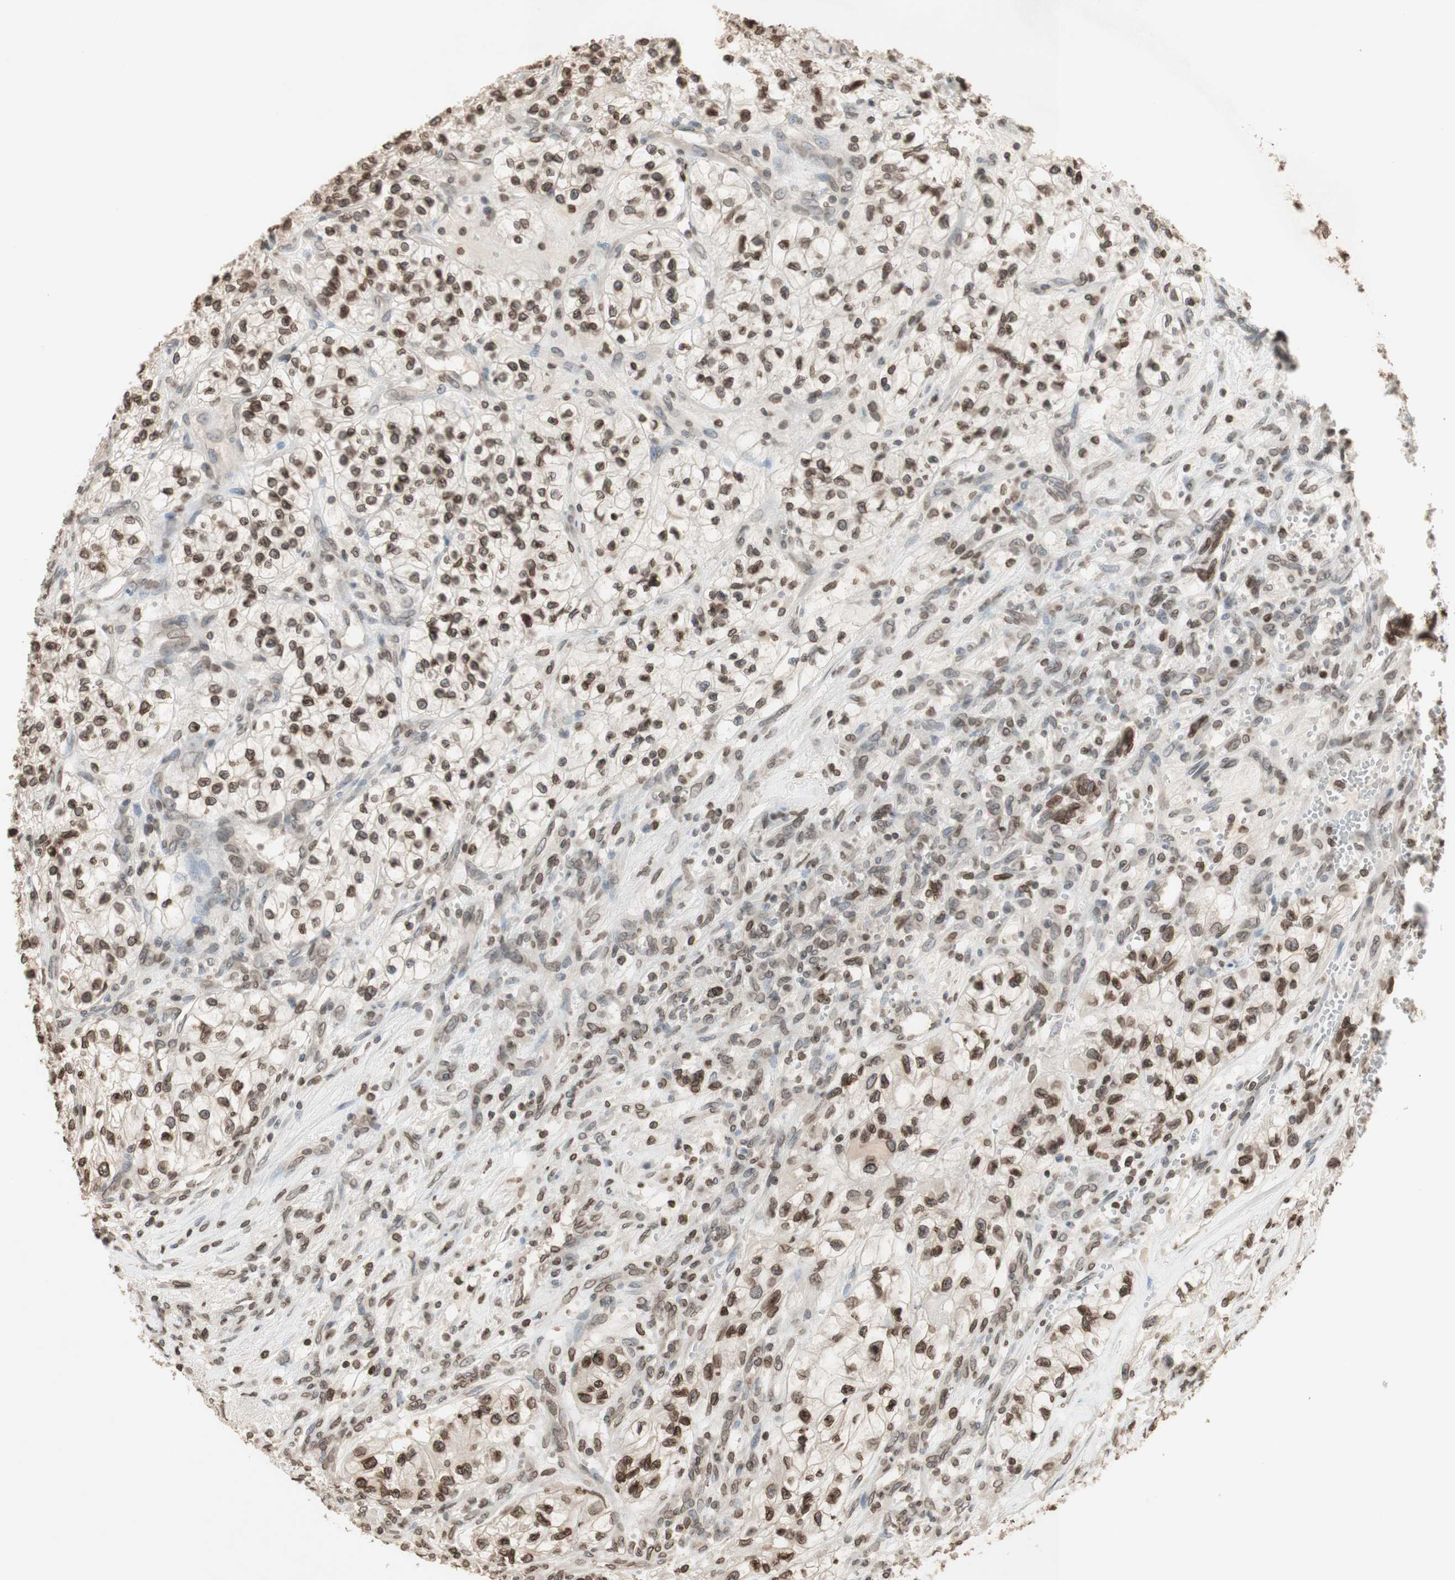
{"staining": {"intensity": "moderate", "quantity": ">75%", "location": "nuclear"}, "tissue": "renal cancer", "cell_type": "Tumor cells", "image_type": "cancer", "snomed": [{"axis": "morphology", "description": "Adenocarcinoma, NOS"}, {"axis": "topography", "description": "Kidney"}], "caption": "The immunohistochemical stain labels moderate nuclear staining in tumor cells of adenocarcinoma (renal) tissue.", "gene": "TMPO", "patient": {"sex": "female", "age": 57}}